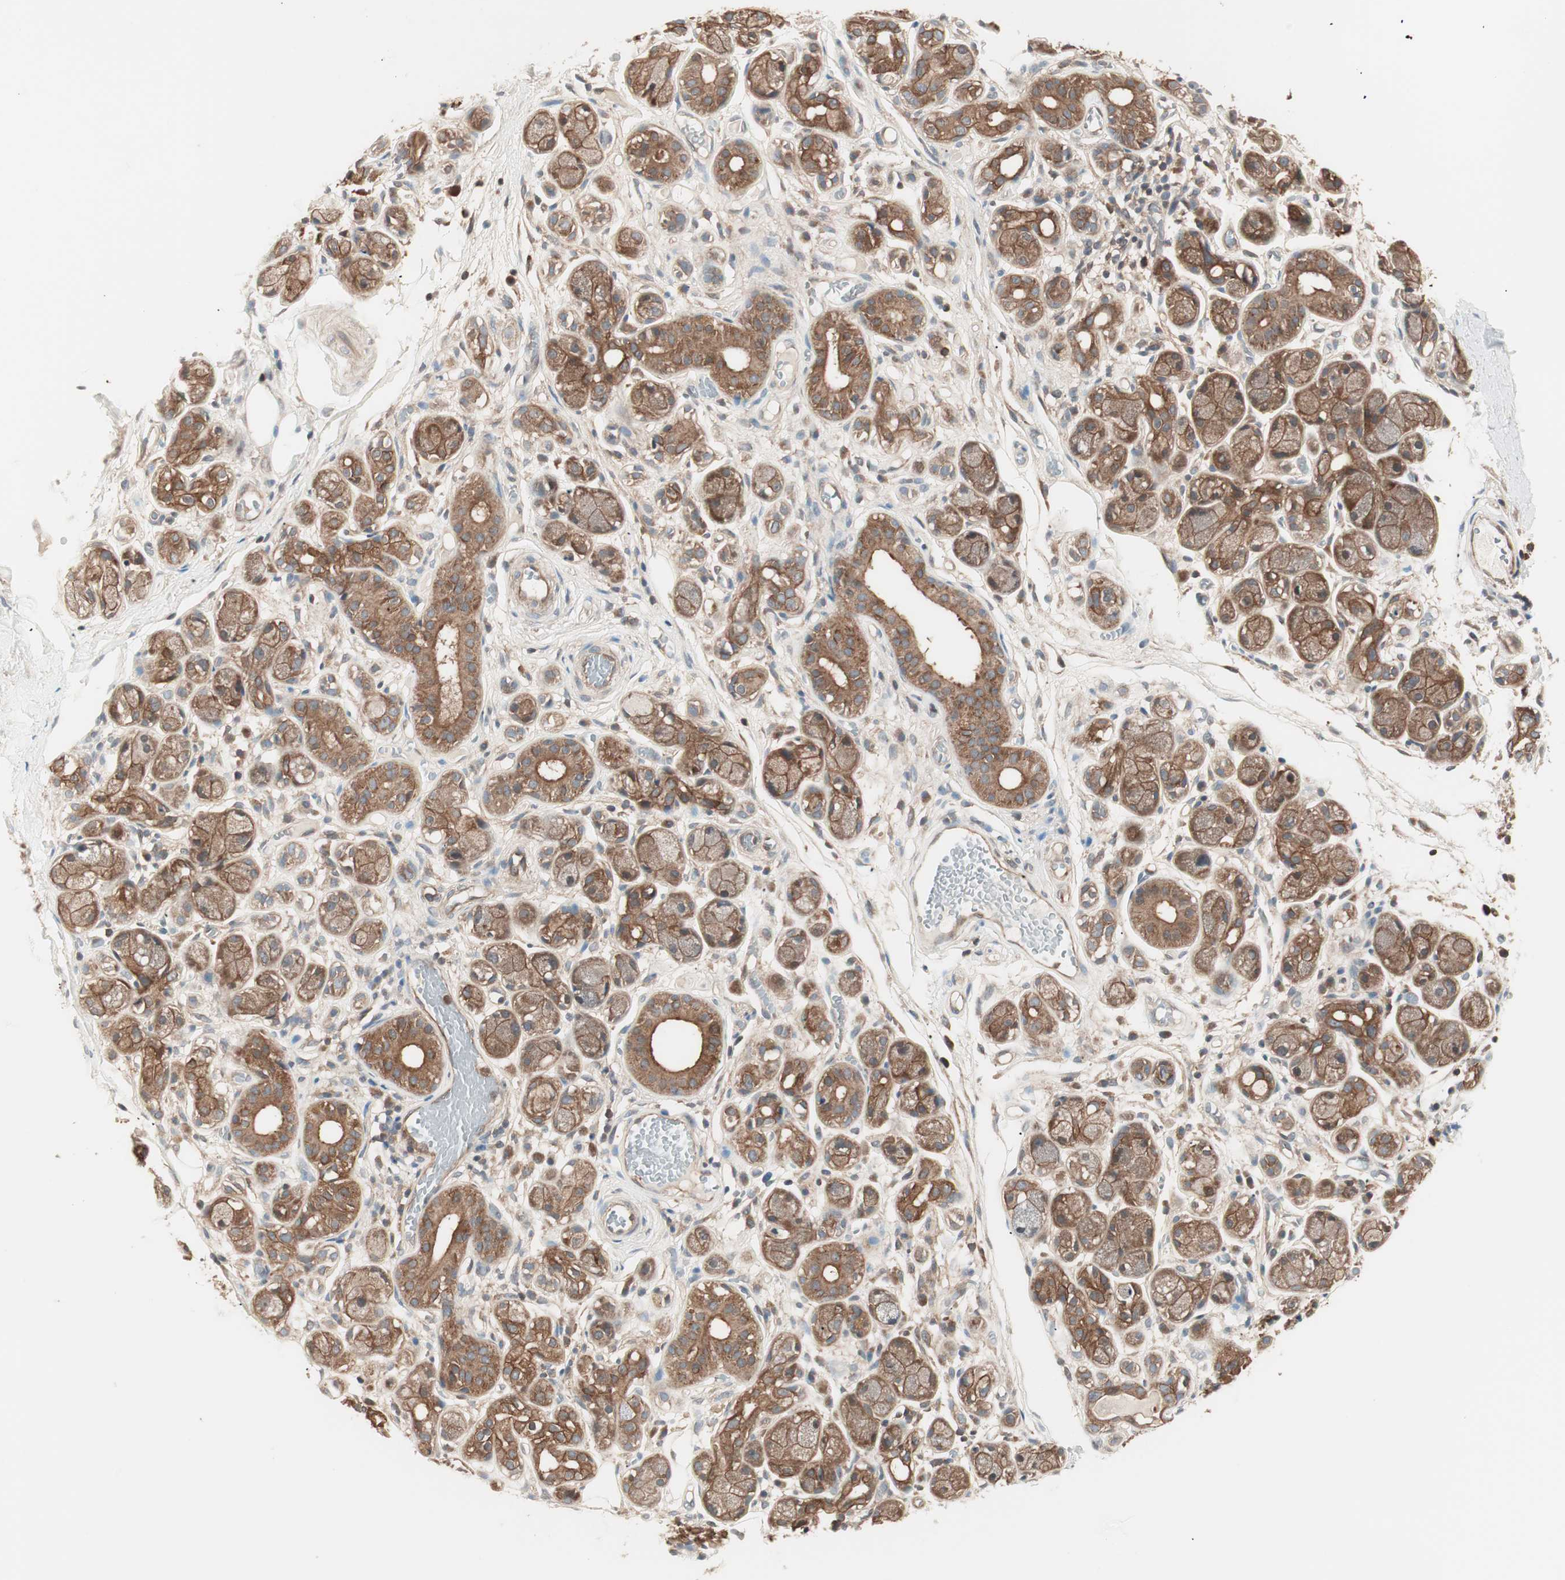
{"staining": {"intensity": "weak", "quantity": "<25%", "location": "cytoplasmic/membranous"}, "tissue": "adipose tissue", "cell_type": "Adipocytes", "image_type": "normal", "snomed": [{"axis": "morphology", "description": "Normal tissue, NOS"}, {"axis": "morphology", "description": "Inflammation, NOS"}, {"axis": "topography", "description": "Vascular tissue"}, {"axis": "topography", "description": "Salivary gland"}], "caption": "Photomicrograph shows no significant protein positivity in adipocytes of benign adipose tissue.", "gene": "TSG101", "patient": {"sex": "female", "age": 75}}